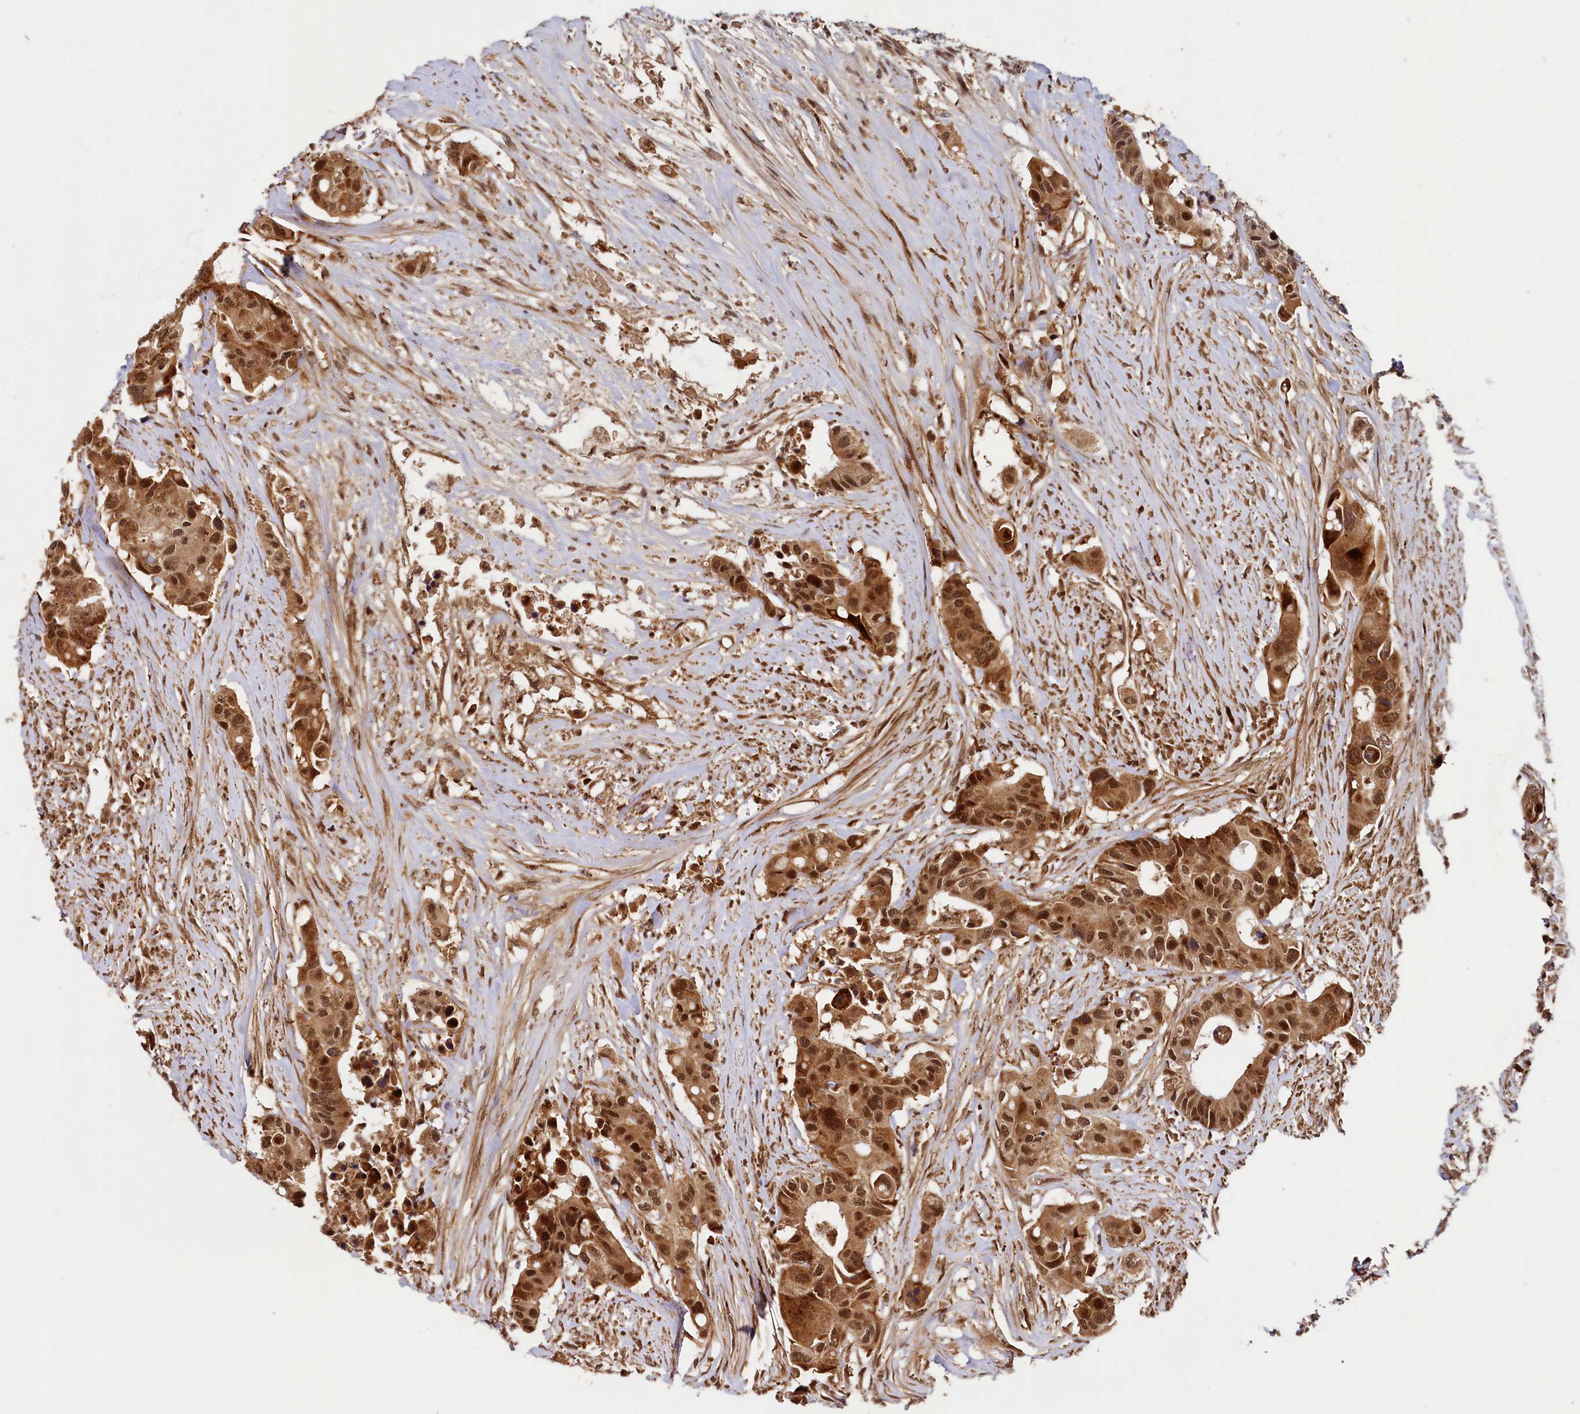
{"staining": {"intensity": "moderate", "quantity": ">75%", "location": "cytoplasmic/membranous,nuclear"}, "tissue": "colorectal cancer", "cell_type": "Tumor cells", "image_type": "cancer", "snomed": [{"axis": "morphology", "description": "Adenocarcinoma, NOS"}, {"axis": "topography", "description": "Colon"}], "caption": "Immunohistochemistry (IHC) image of human colorectal adenocarcinoma stained for a protein (brown), which reveals medium levels of moderate cytoplasmic/membranous and nuclear expression in about >75% of tumor cells.", "gene": "TRIM23", "patient": {"sex": "male", "age": 77}}